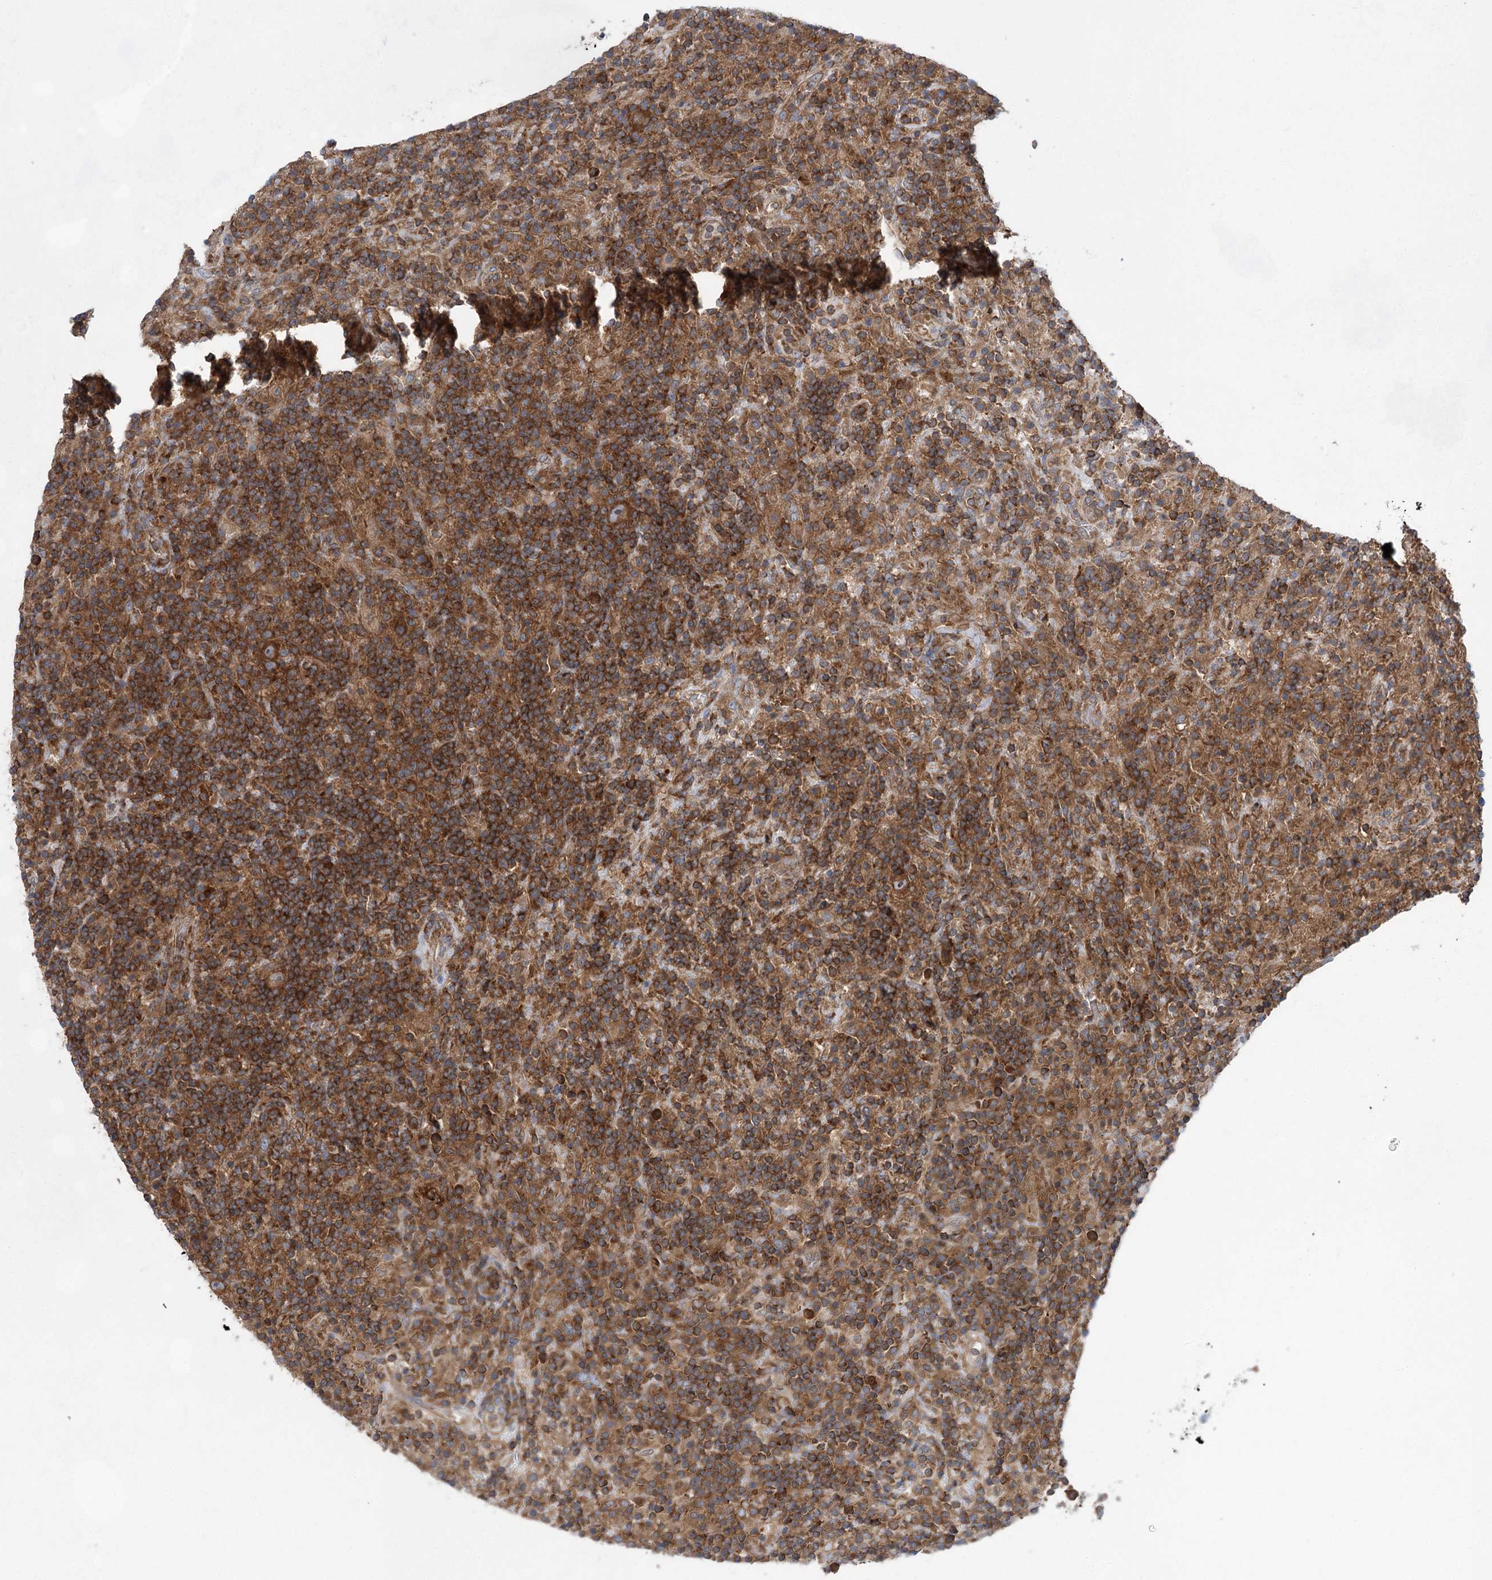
{"staining": {"intensity": "strong", "quantity": ">75%", "location": "cytoplasmic/membranous"}, "tissue": "lymphoma", "cell_type": "Tumor cells", "image_type": "cancer", "snomed": [{"axis": "morphology", "description": "Hodgkin's disease, NOS"}, {"axis": "topography", "description": "Lymph node"}], "caption": "There is high levels of strong cytoplasmic/membranous expression in tumor cells of lymphoma, as demonstrated by immunohistochemical staining (brown color).", "gene": "EIF3A", "patient": {"sex": "male", "age": 70}}